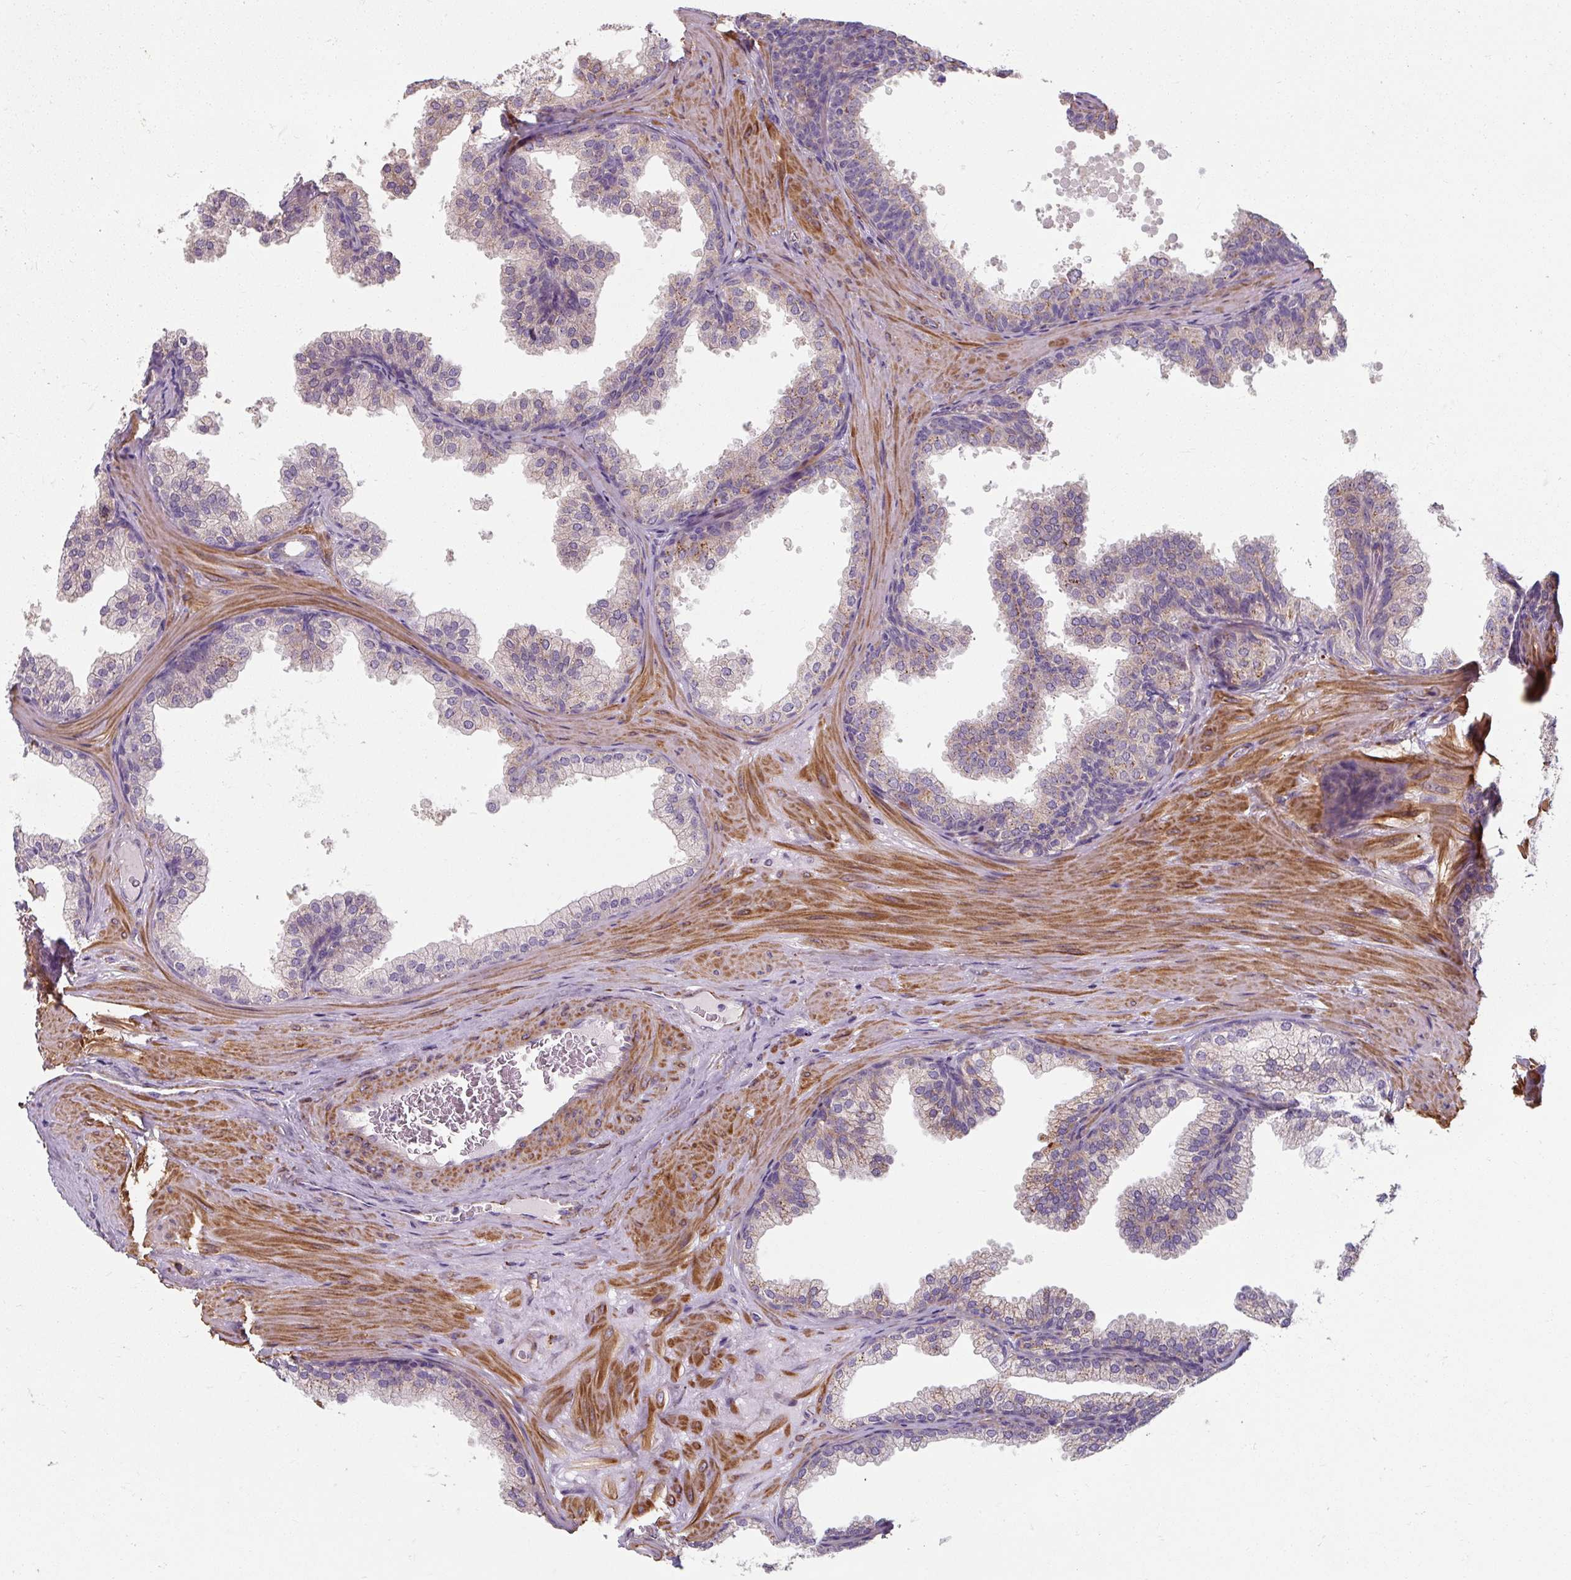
{"staining": {"intensity": "negative", "quantity": "none", "location": "none"}, "tissue": "prostate", "cell_type": "Glandular cells", "image_type": "normal", "snomed": [{"axis": "morphology", "description": "Normal tissue, NOS"}, {"axis": "topography", "description": "Prostate"}], "caption": "Immunohistochemistry (IHC) micrograph of normal human prostate stained for a protein (brown), which exhibits no staining in glandular cells. (DAB IHC visualized using brightfield microscopy, high magnification).", "gene": "MRPS5", "patient": {"sex": "male", "age": 37}}